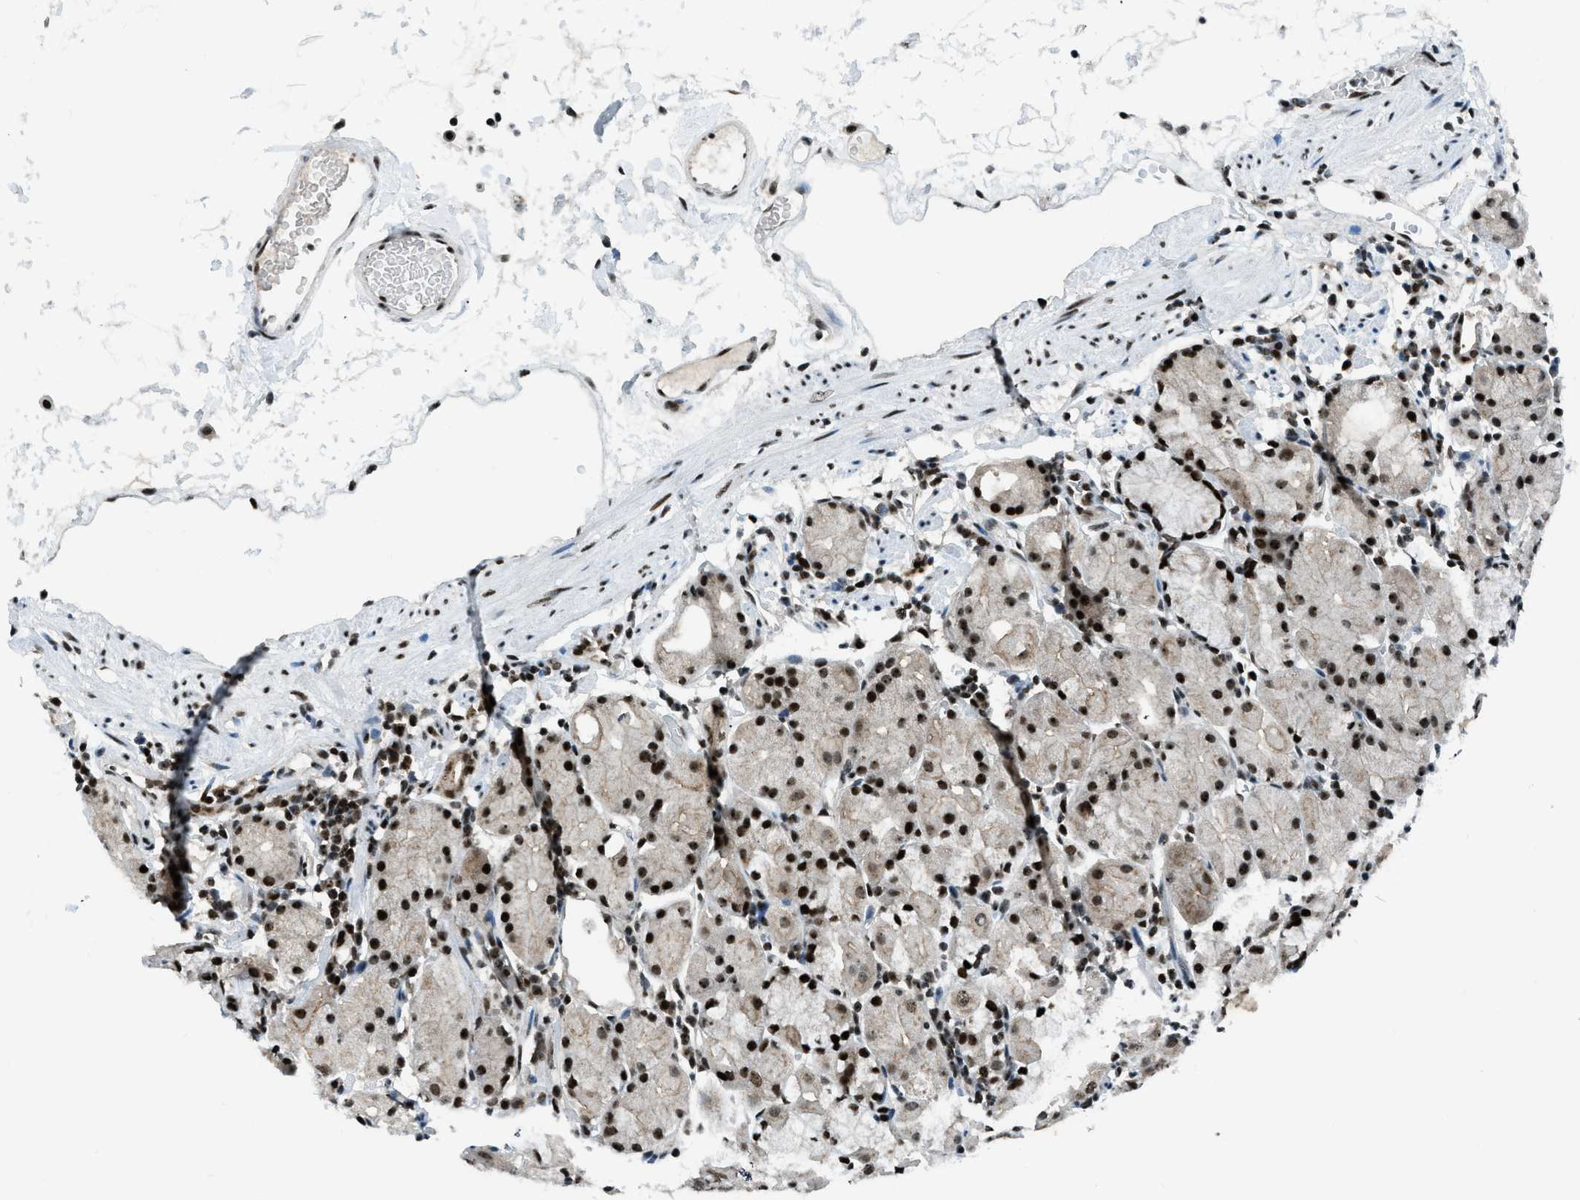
{"staining": {"intensity": "strong", "quantity": ">75%", "location": "nuclear"}, "tissue": "stomach", "cell_type": "Glandular cells", "image_type": "normal", "snomed": [{"axis": "morphology", "description": "Normal tissue, NOS"}, {"axis": "topography", "description": "Stomach"}, {"axis": "topography", "description": "Stomach, lower"}], "caption": "A brown stain labels strong nuclear staining of a protein in glandular cells of normal stomach. (DAB (3,3'-diaminobenzidine) IHC, brown staining for protein, blue staining for nuclei).", "gene": "RAD51B", "patient": {"sex": "female", "age": 75}}